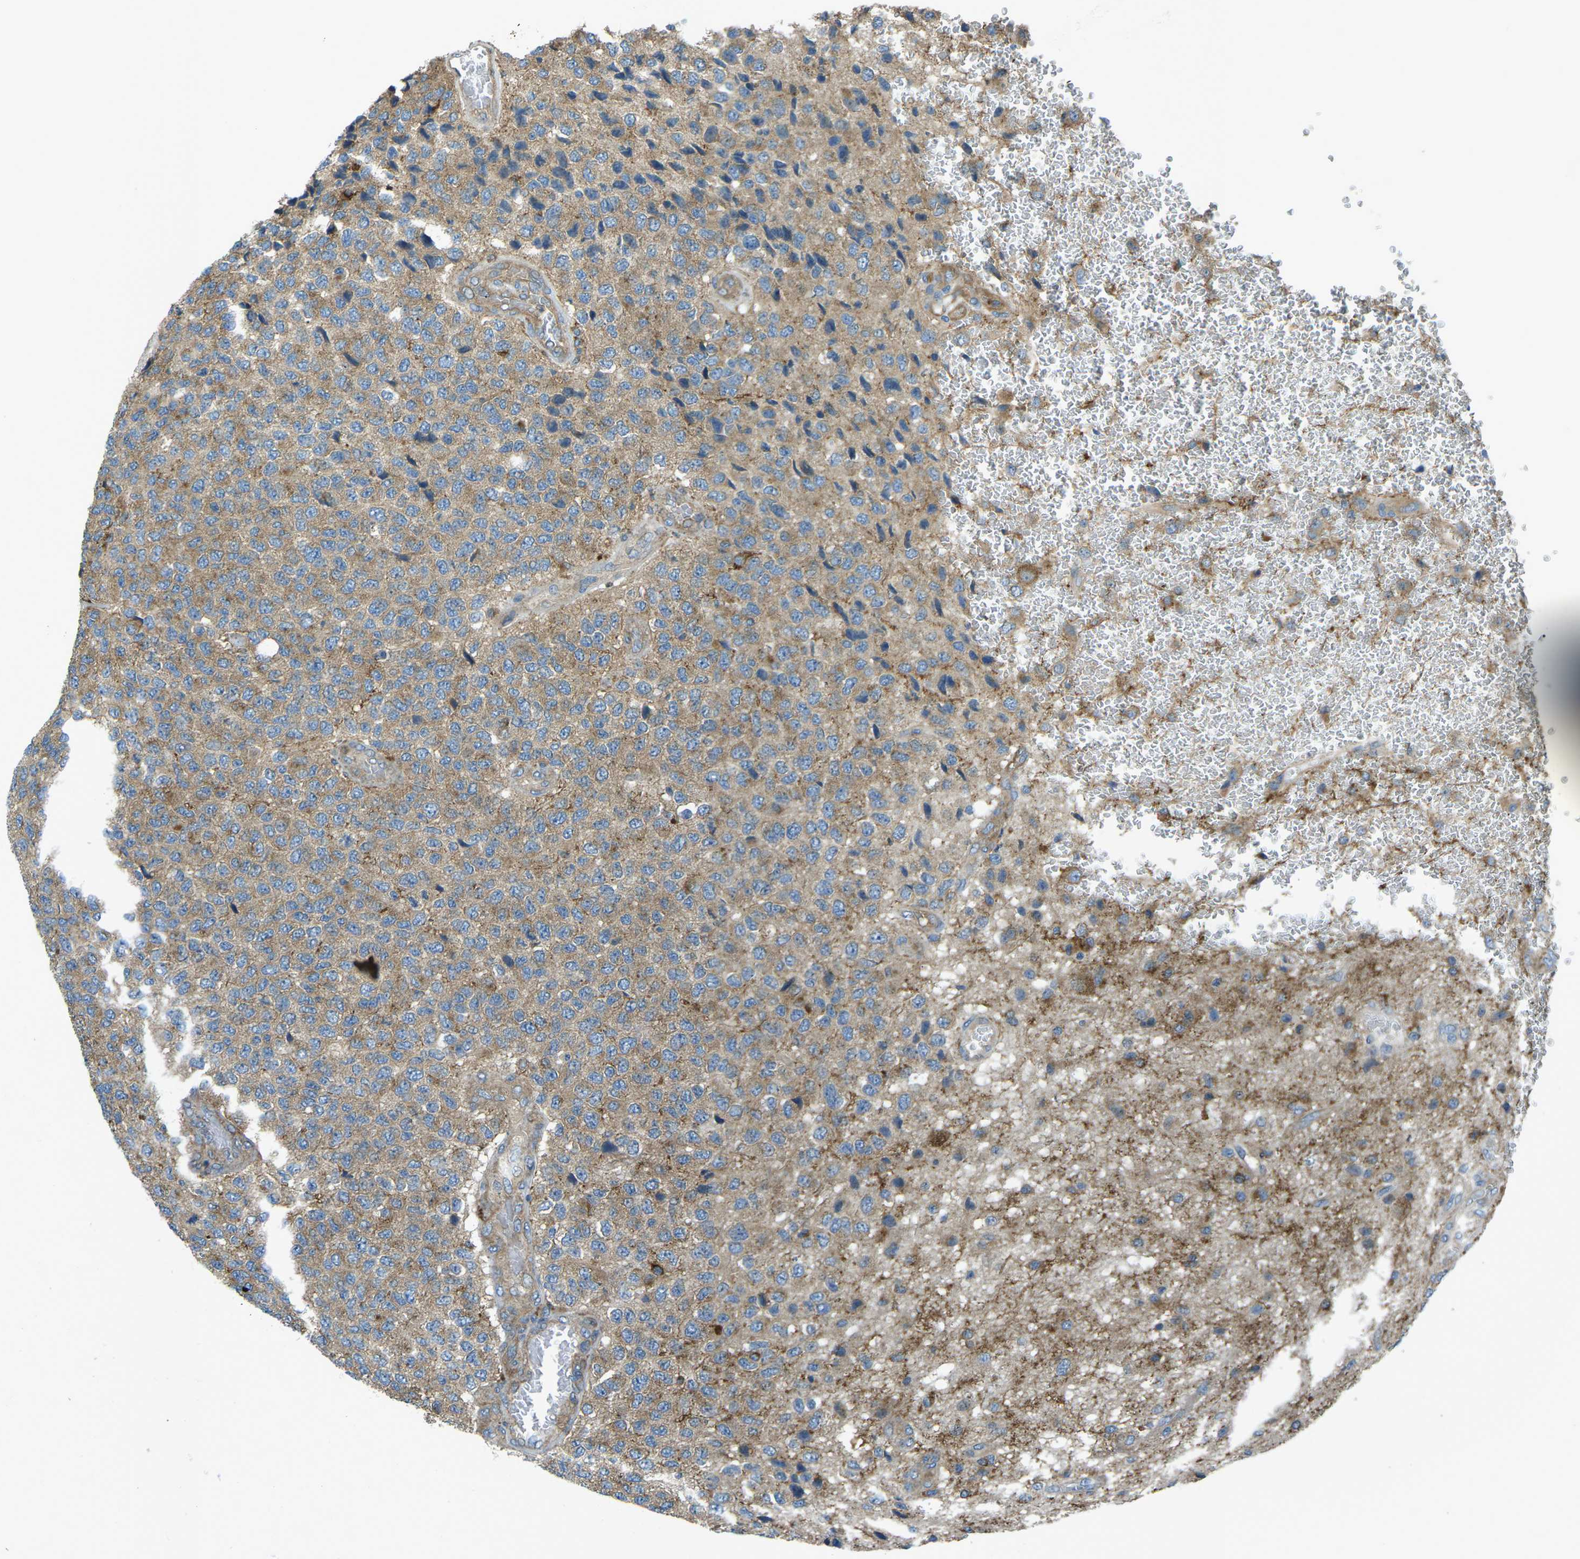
{"staining": {"intensity": "moderate", "quantity": "25%-75%", "location": "cytoplasmic/membranous"}, "tissue": "glioma", "cell_type": "Tumor cells", "image_type": "cancer", "snomed": [{"axis": "morphology", "description": "Glioma, malignant, High grade"}, {"axis": "topography", "description": "pancreas cauda"}], "caption": "Tumor cells display medium levels of moderate cytoplasmic/membranous staining in approximately 25%-75% of cells in glioma.", "gene": "CDK17", "patient": {"sex": "male", "age": 60}}